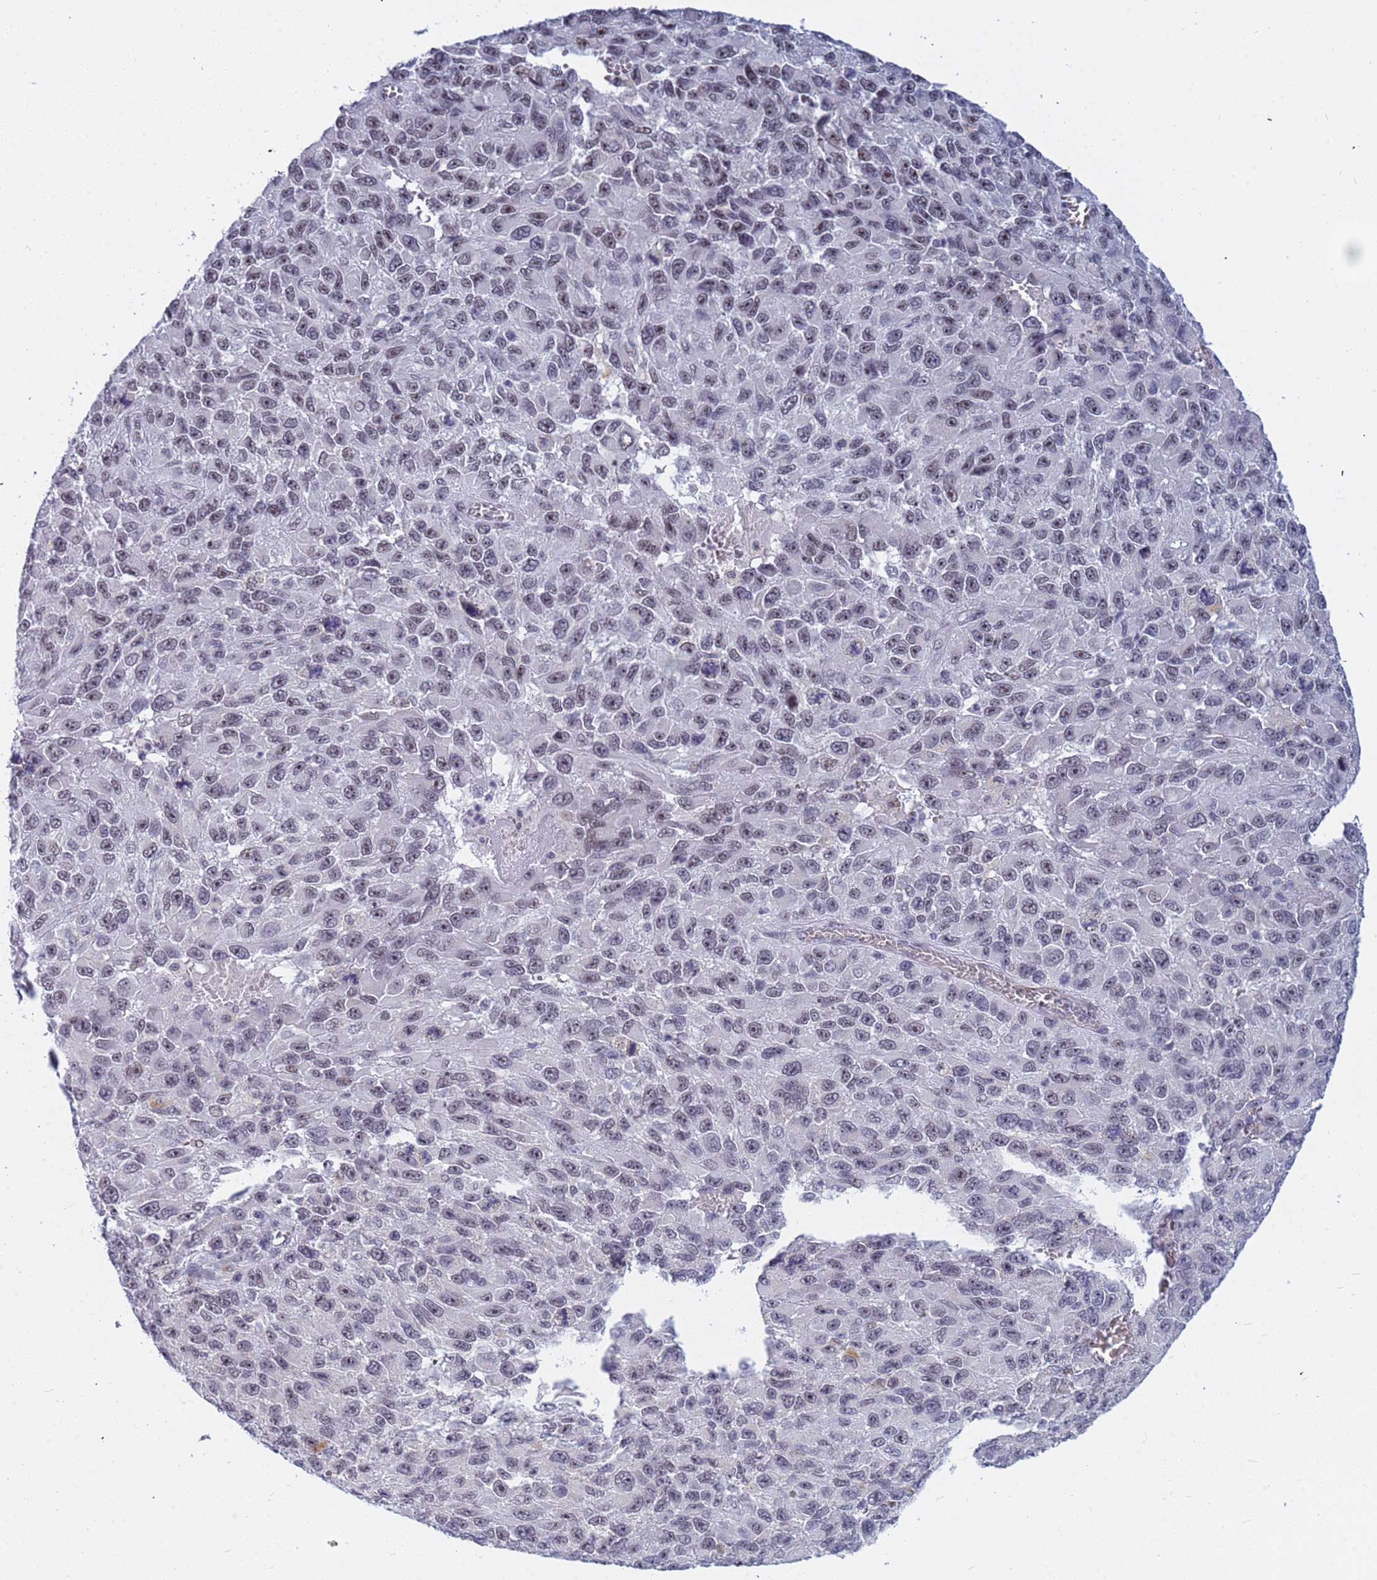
{"staining": {"intensity": "weak", "quantity": "<25%", "location": "nuclear"}, "tissue": "melanoma", "cell_type": "Tumor cells", "image_type": "cancer", "snomed": [{"axis": "morphology", "description": "Normal tissue, NOS"}, {"axis": "morphology", "description": "Malignant melanoma, NOS"}, {"axis": "topography", "description": "Skin"}], "caption": "Human melanoma stained for a protein using IHC displays no expression in tumor cells.", "gene": "CXorf65", "patient": {"sex": "female", "age": 96}}